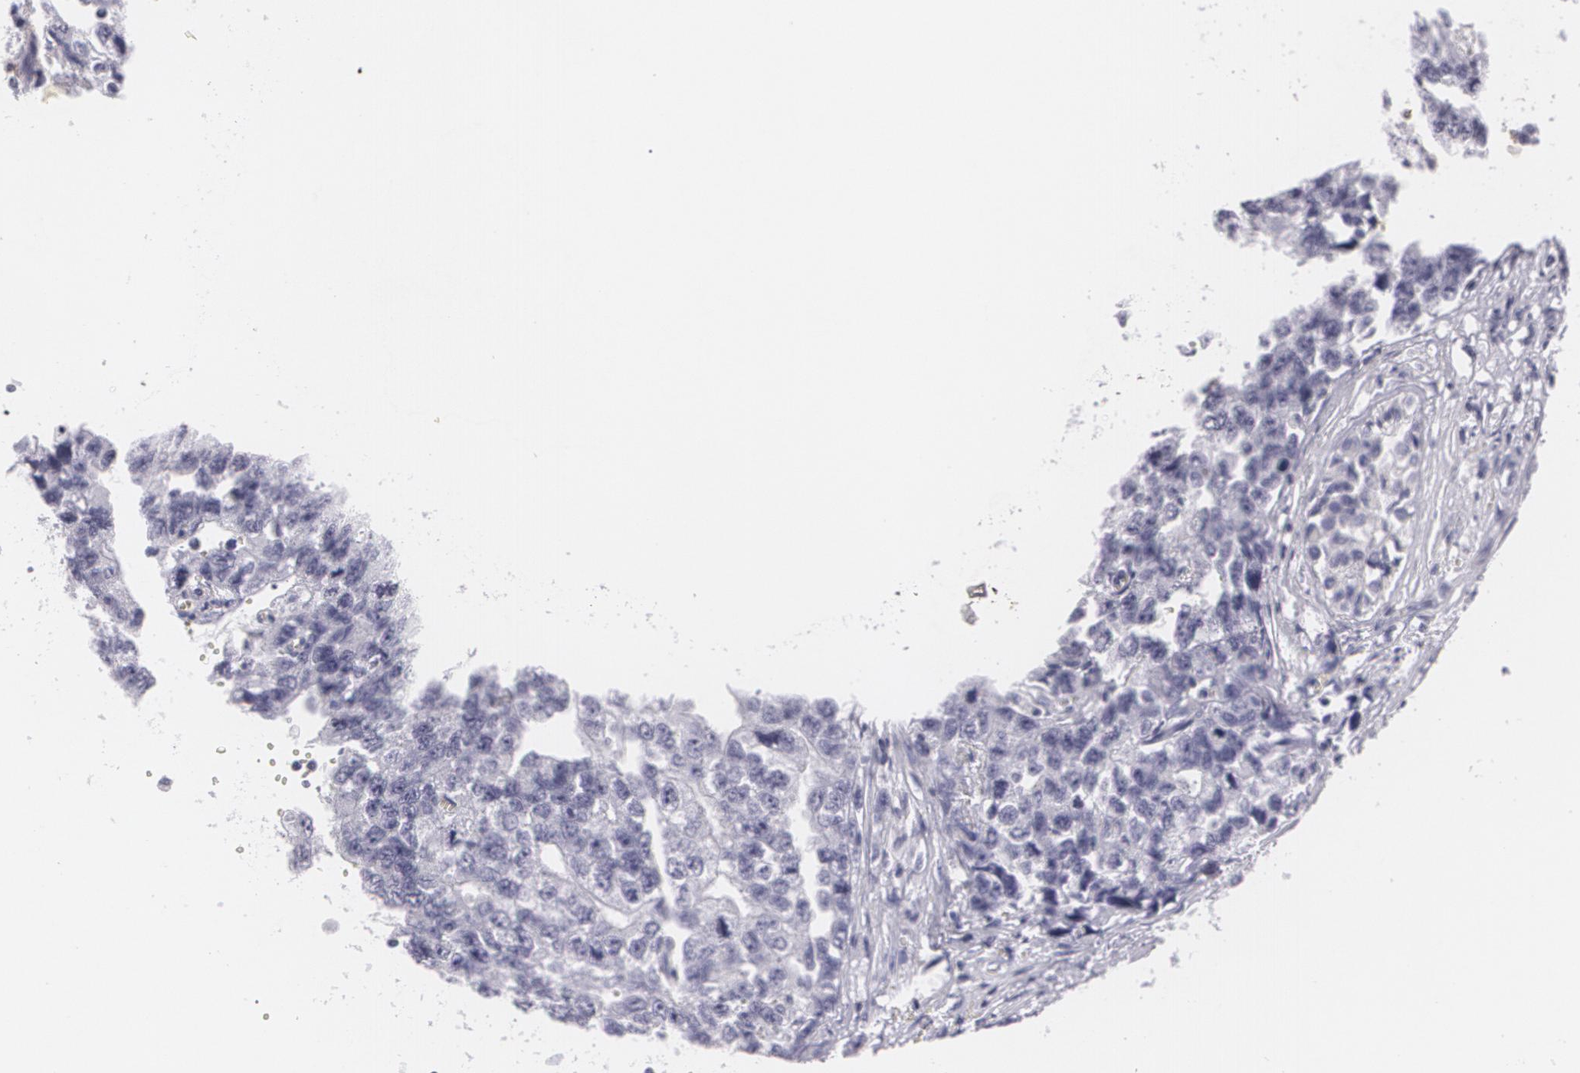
{"staining": {"intensity": "negative", "quantity": "none", "location": "none"}, "tissue": "testis cancer", "cell_type": "Tumor cells", "image_type": "cancer", "snomed": [{"axis": "morphology", "description": "Carcinoma, Embryonal, NOS"}, {"axis": "topography", "description": "Testis"}], "caption": "Immunohistochemistry (IHC) photomicrograph of human testis cancer (embryonal carcinoma) stained for a protein (brown), which displays no expression in tumor cells. (IHC, brightfield microscopy, high magnification).", "gene": "MAP2", "patient": {"sex": "male", "age": 31}}